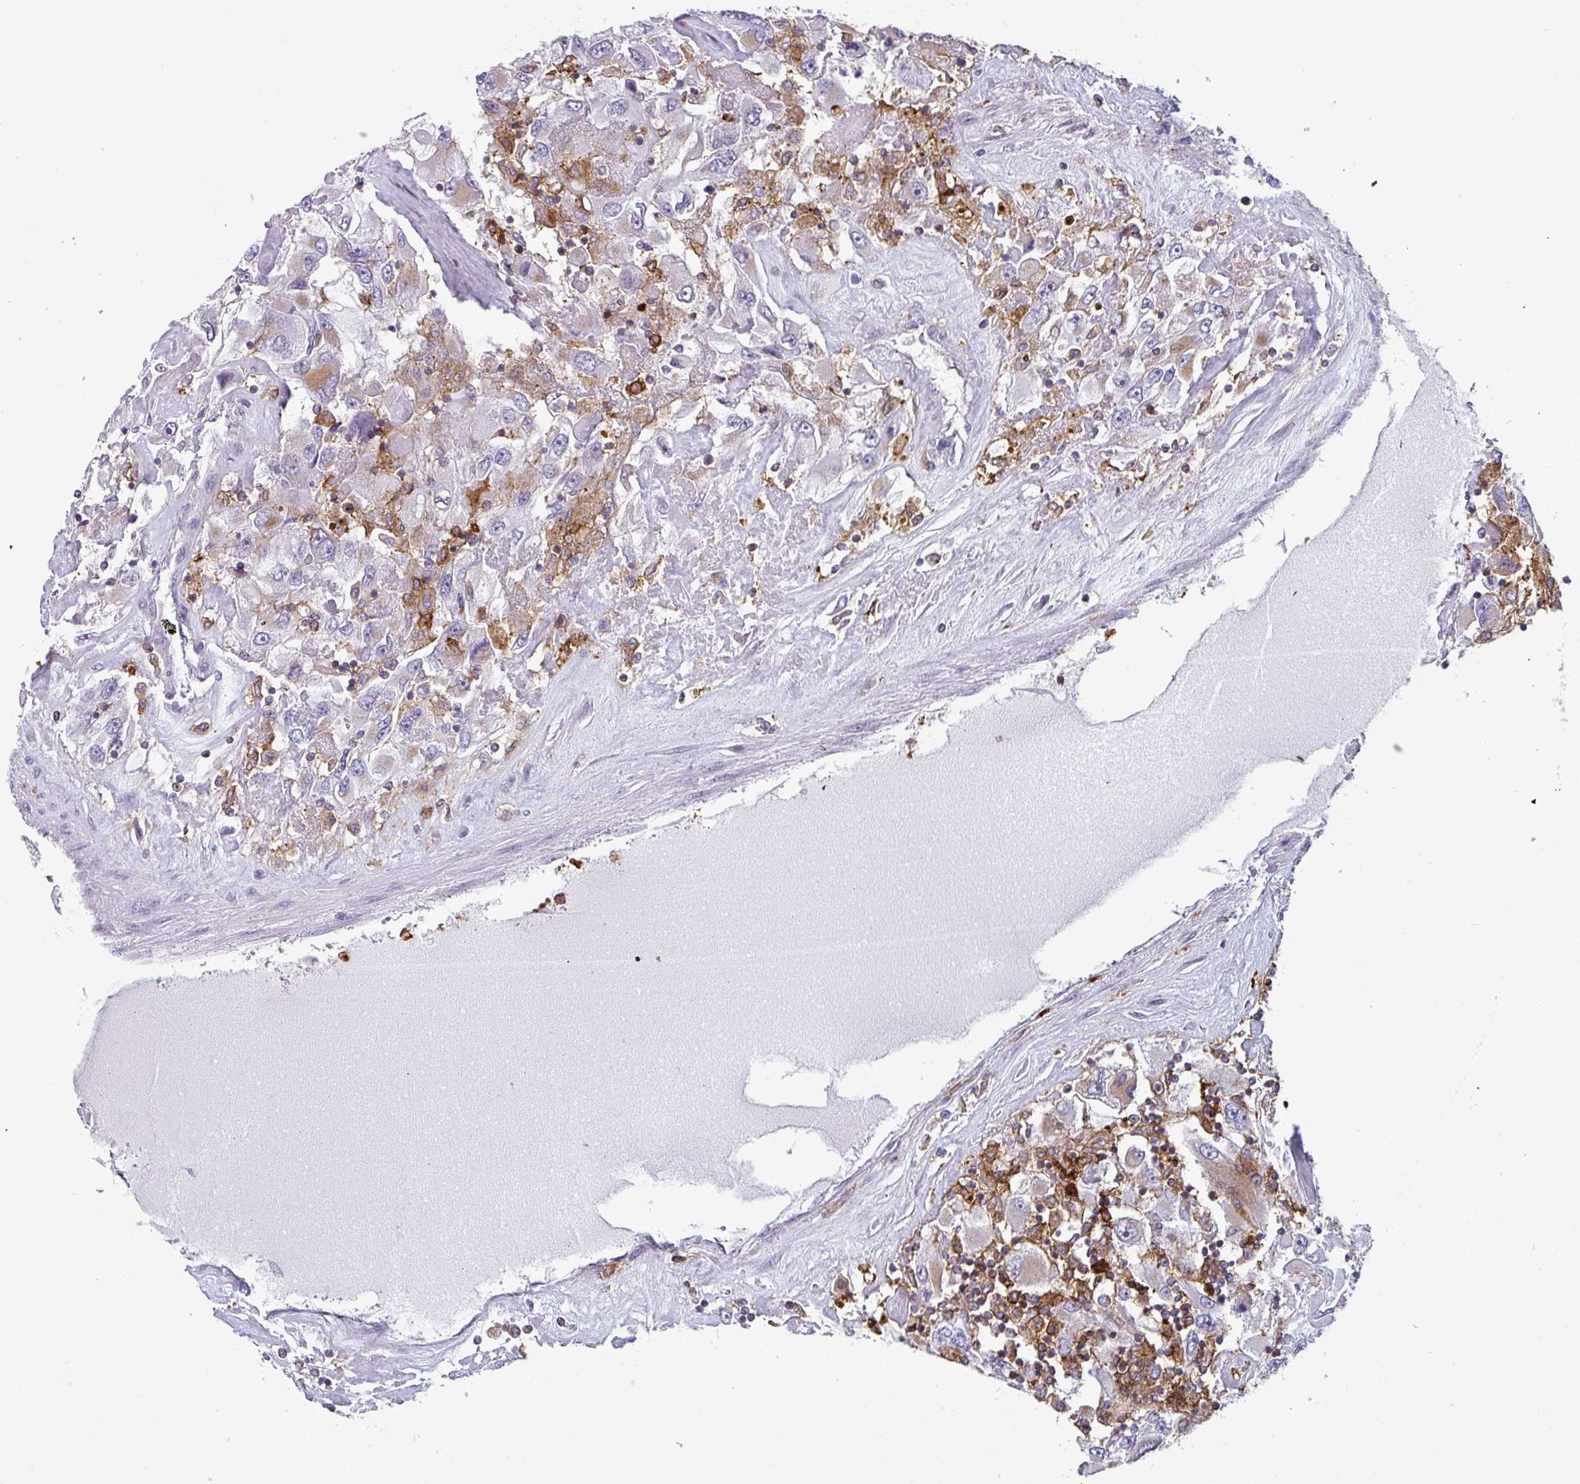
{"staining": {"intensity": "weak", "quantity": "<25%", "location": "cytoplasmic/membranous"}, "tissue": "renal cancer", "cell_type": "Tumor cells", "image_type": "cancer", "snomed": [{"axis": "morphology", "description": "Adenocarcinoma, NOS"}, {"axis": "topography", "description": "Kidney"}], "caption": "This is a image of IHC staining of renal adenocarcinoma, which shows no staining in tumor cells. (Stains: DAB (3,3'-diaminobenzidine) immunohistochemistry with hematoxylin counter stain, Microscopy: brightfield microscopy at high magnification).", "gene": "EXOSC5", "patient": {"sex": "female", "age": 52}}